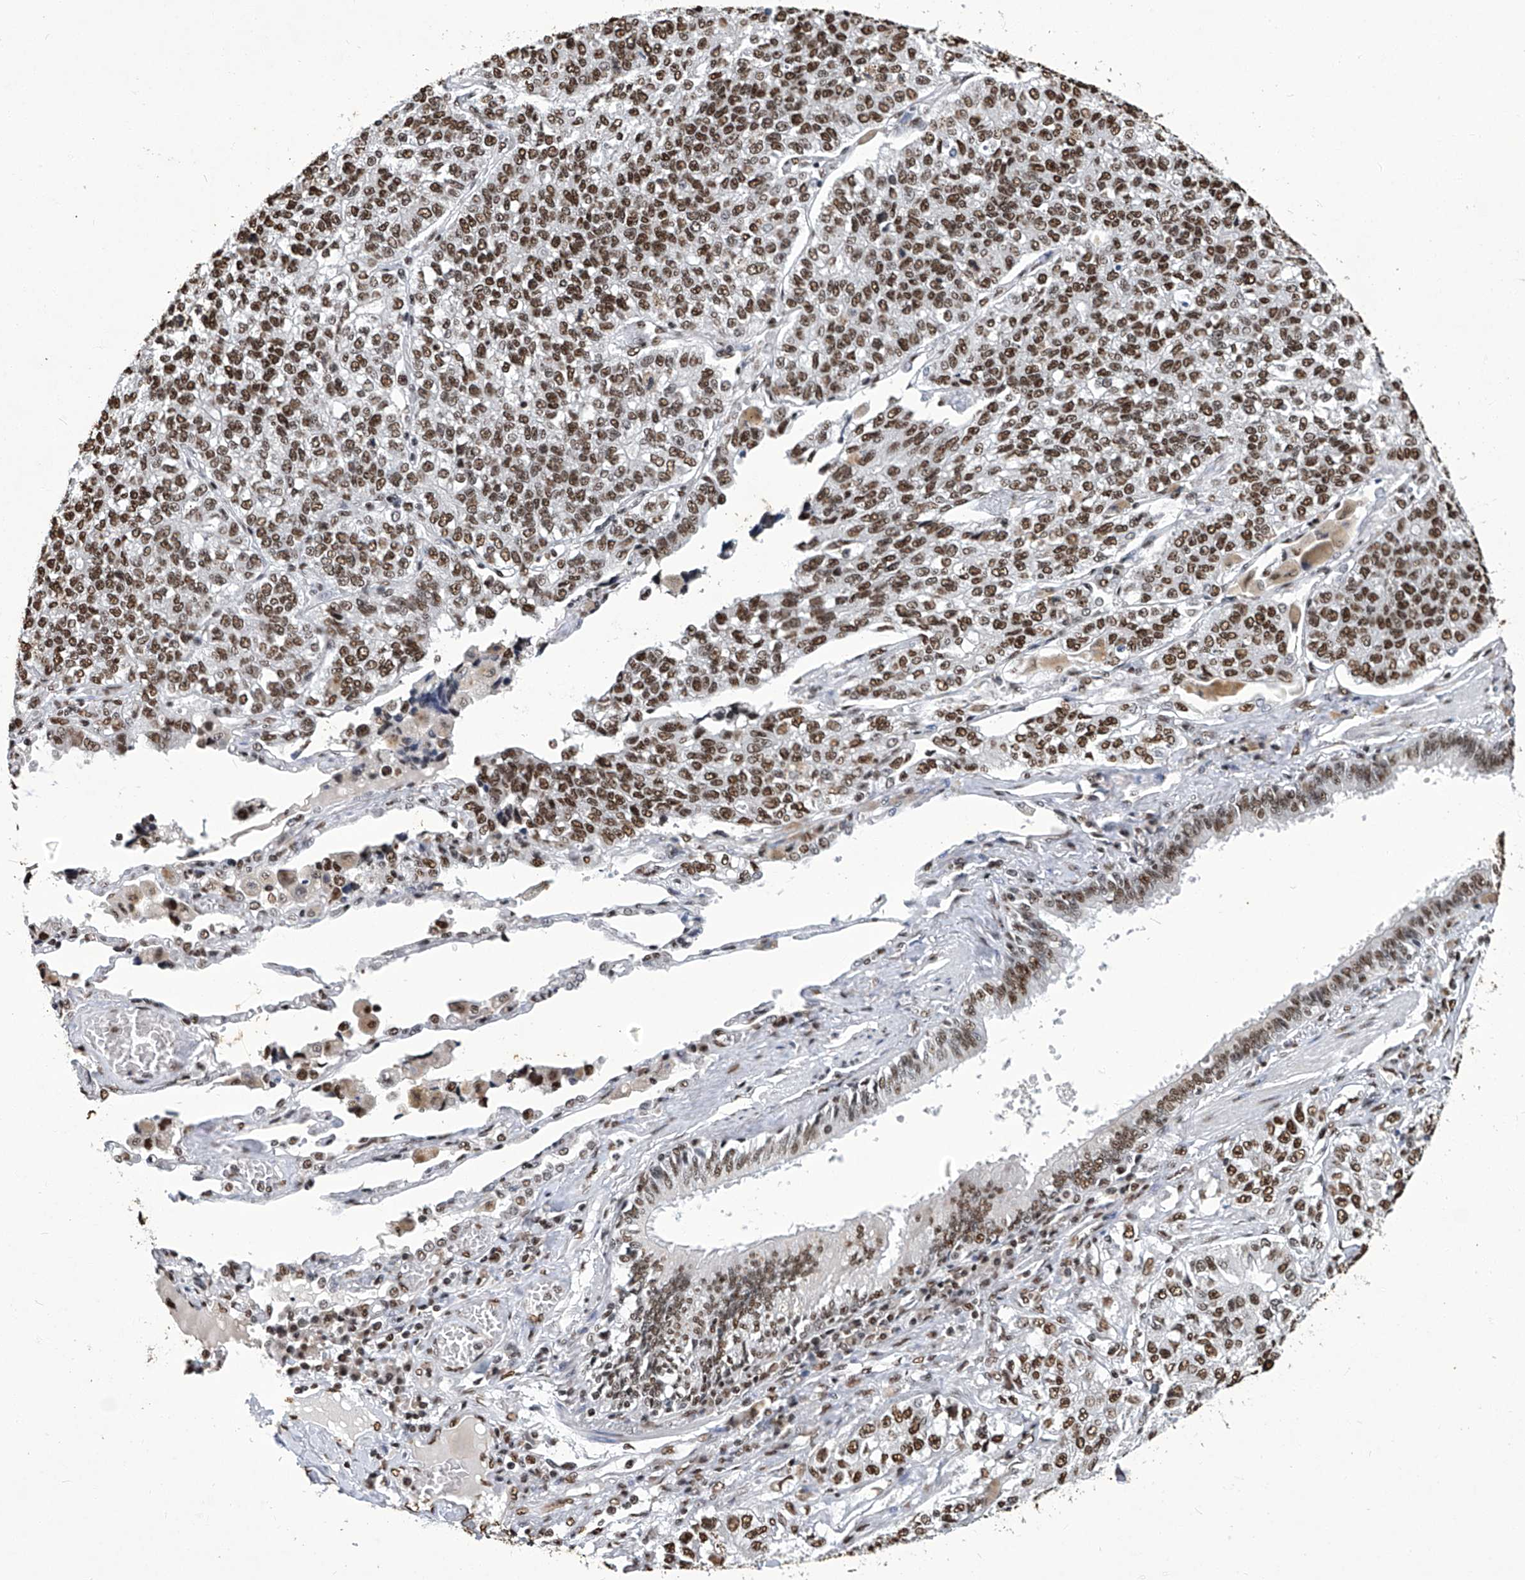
{"staining": {"intensity": "moderate", "quantity": ">75%", "location": "nuclear"}, "tissue": "lung cancer", "cell_type": "Tumor cells", "image_type": "cancer", "snomed": [{"axis": "morphology", "description": "Adenocarcinoma, NOS"}, {"axis": "topography", "description": "Lung"}], "caption": "Adenocarcinoma (lung) stained with a brown dye shows moderate nuclear positive expression in approximately >75% of tumor cells.", "gene": "HBP1", "patient": {"sex": "male", "age": 49}}